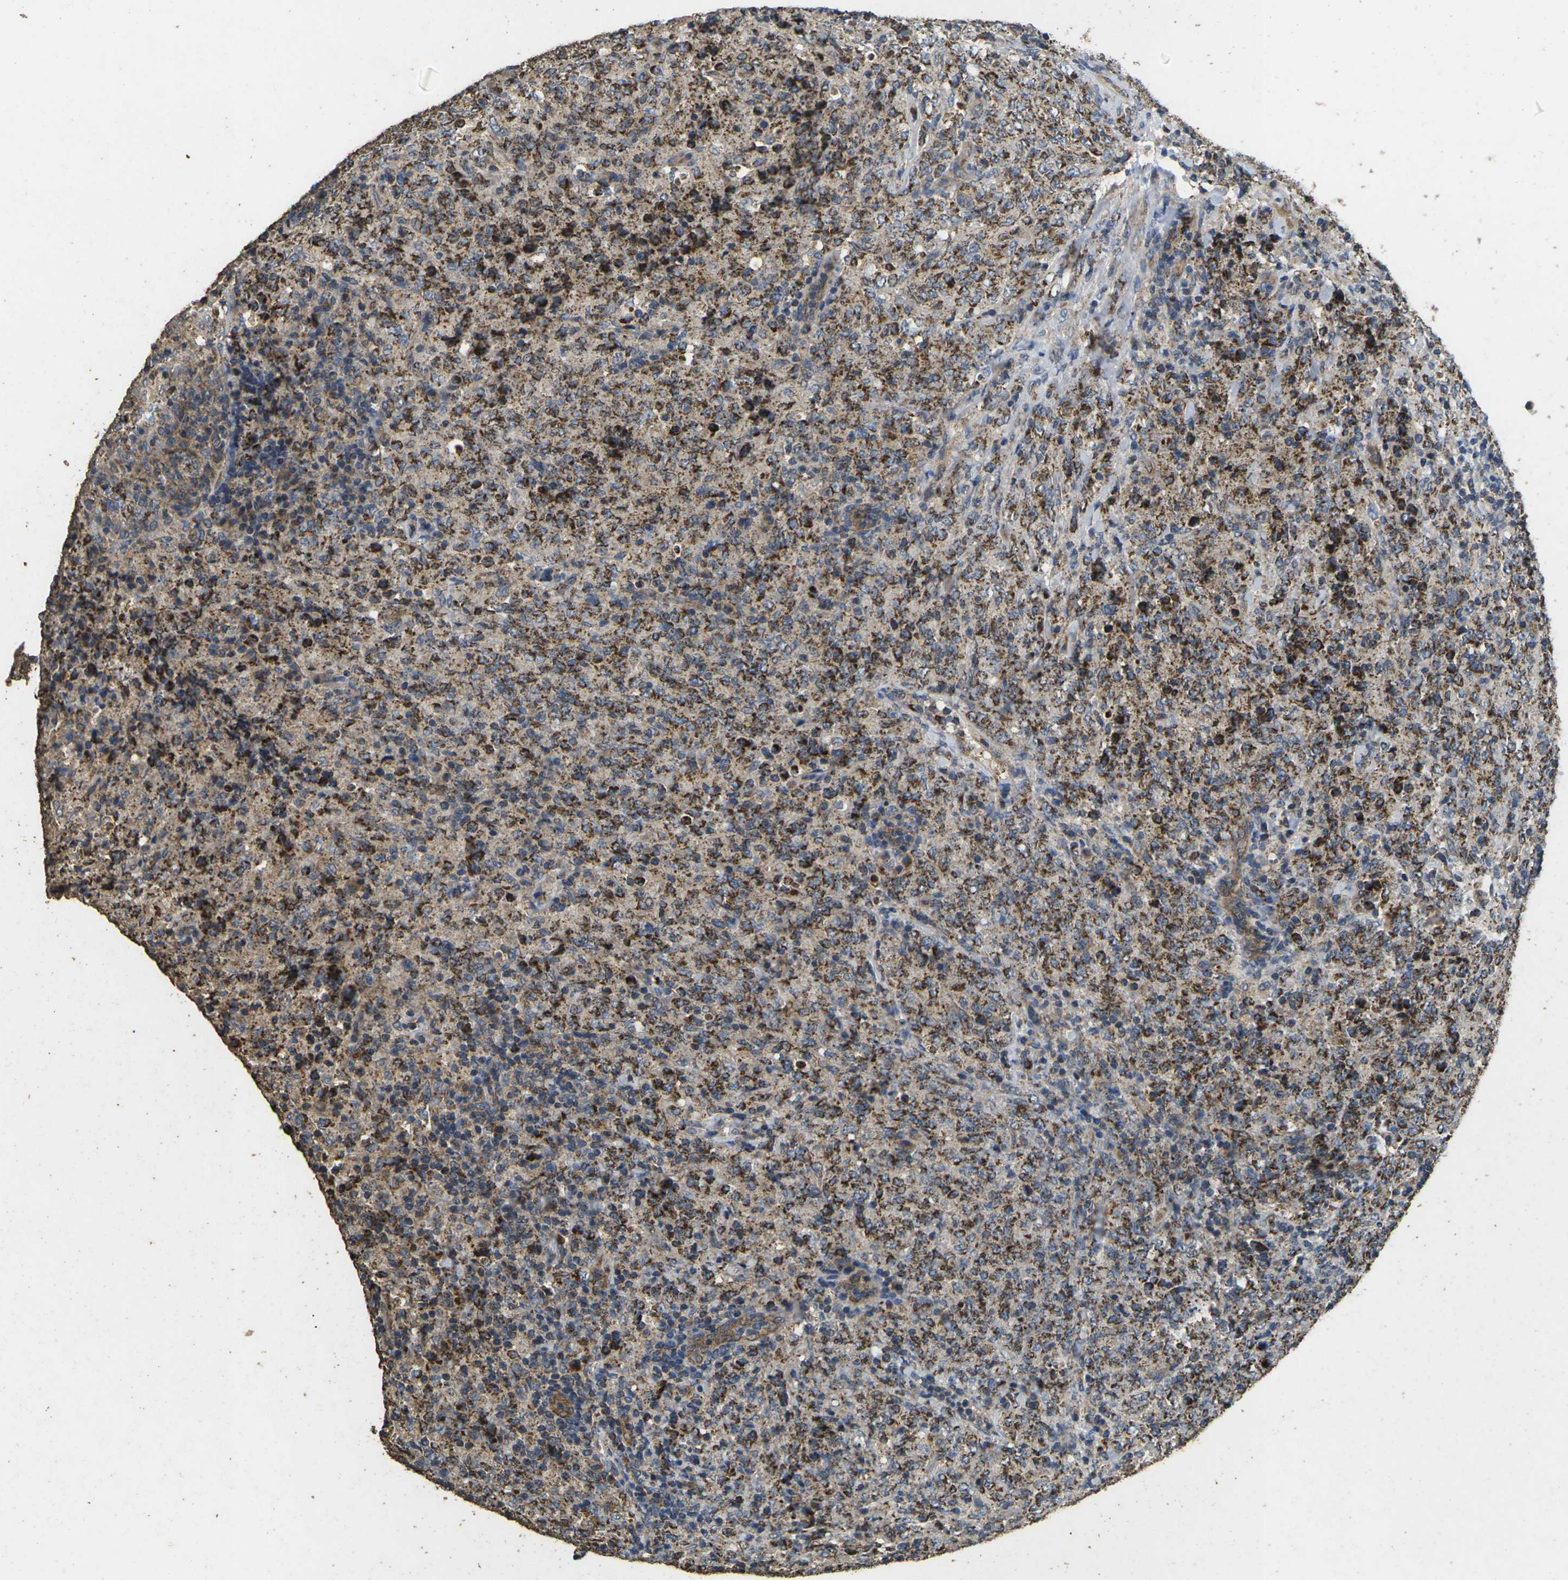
{"staining": {"intensity": "moderate", "quantity": ">75%", "location": "cytoplasmic/membranous"}, "tissue": "lymphoma", "cell_type": "Tumor cells", "image_type": "cancer", "snomed": [{"axis": "morphology", "description": "Malignant lymphoma, non-Hodgkin's type, High grade"}, {"axis": "topography", "description": "Tonsil"}], "caption": "Lymphoma was stained to show a protein in brown. There is medium levels of moderate cytoplasmic/membranous positivity in about >75% of tumor cells.", "gene": "MAPK11", "patient": {"sex": "female", "age": 36}}